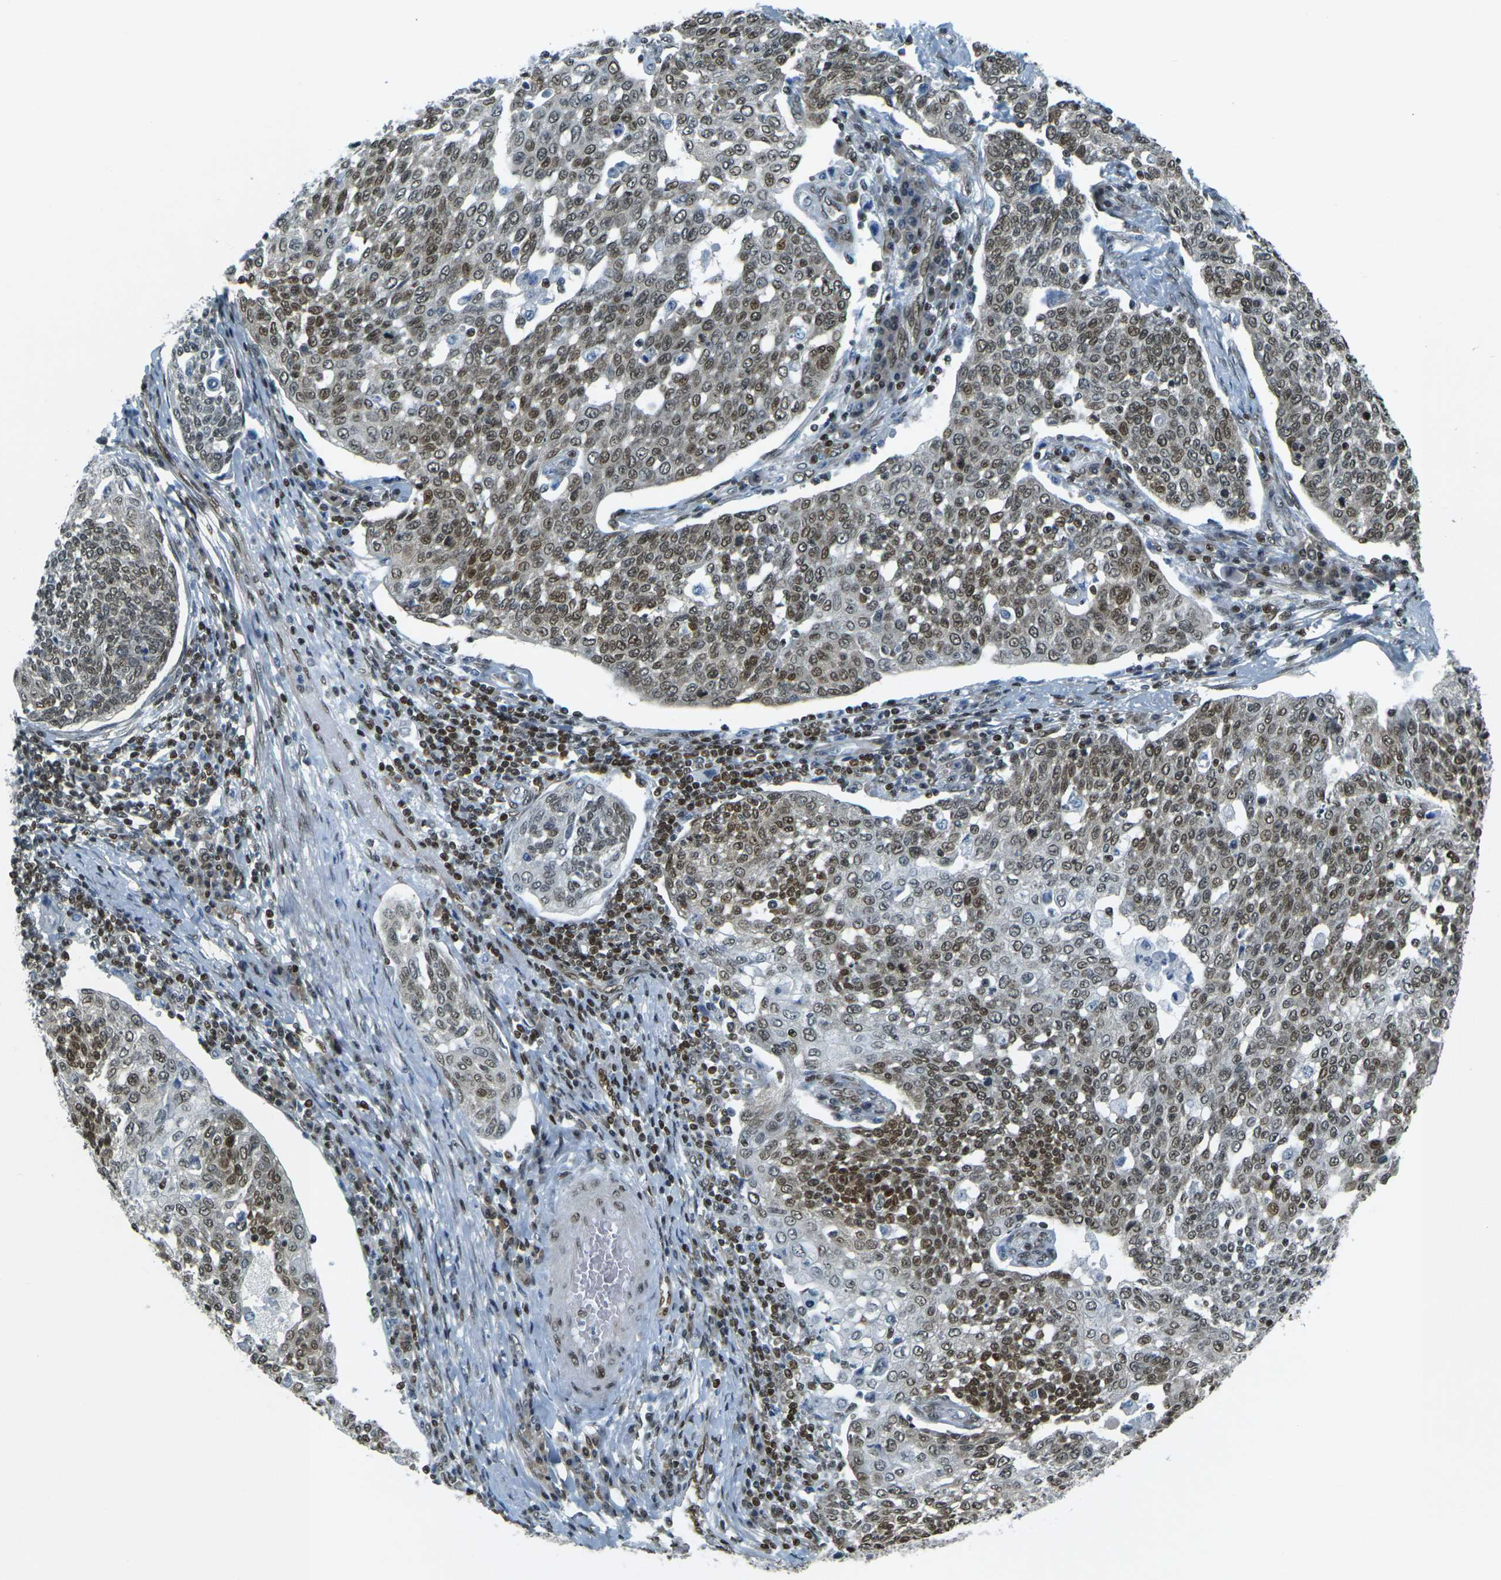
{"staining": {"intensity": "moderate", "quantity": ">75%", "location": "nuclear"}, "tissue": "cervical cancer", "cell_type": "Tumor cells", "image_type": "cancer", "snomed": [{"axis": "morphology", "description": "Squamous cell carcinoma, NOS"}, {"axis": "topography", "description": "Cervix"}], "caption": "This is an image of IHC staining of squamous cell carcinoma (cervical), which shows moderate expression in the nuclear of tumor cells.", "gene": "NHEJ1", "patient": {"sex": "female", "age": 34}}